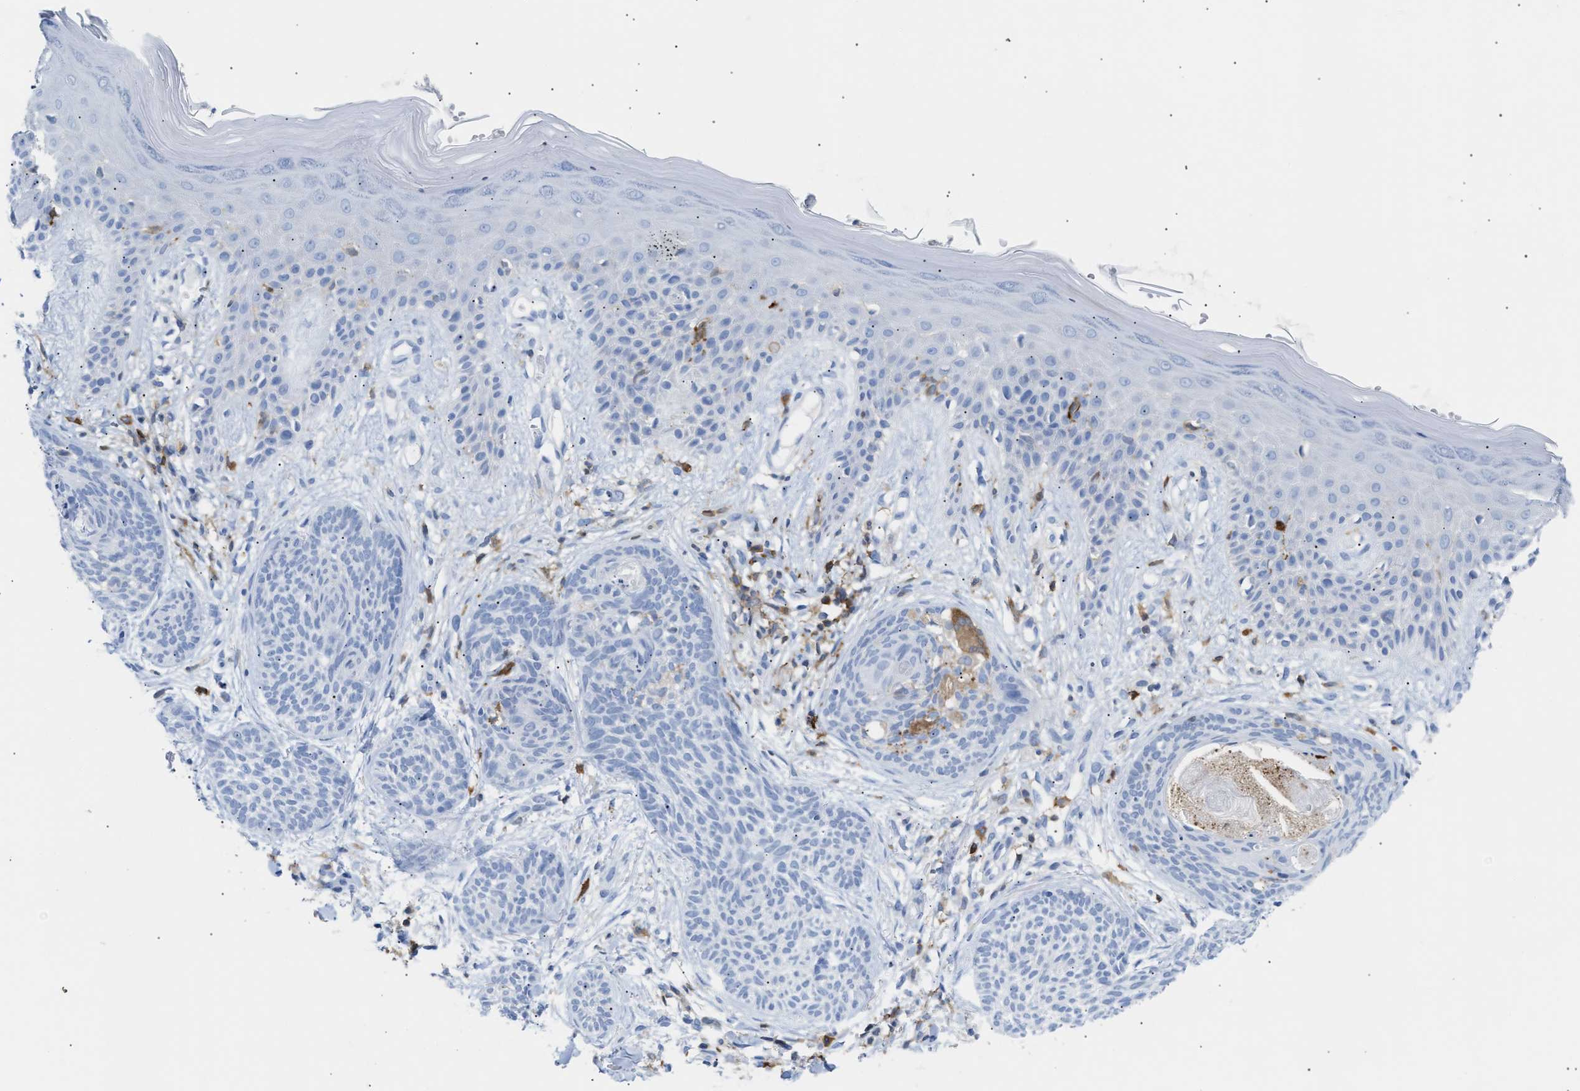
{"staining": {"intensity": "negative", "quantity": "none", "location": "none"}, "tissue": "skin cancer", "cell_type": "Tumor cells", "image_type": "cancer", "snomed": [{"axis": "morphology", "description": "Basal cell carcinoma"}, {"axis": "topography", "description": "Skin"}], "caption": "Skin cancer stained for a protein using IHC exhibits no expression tumor cells.", "gene": "LCP1", "patient": {"sex": "female", "age": 59}}